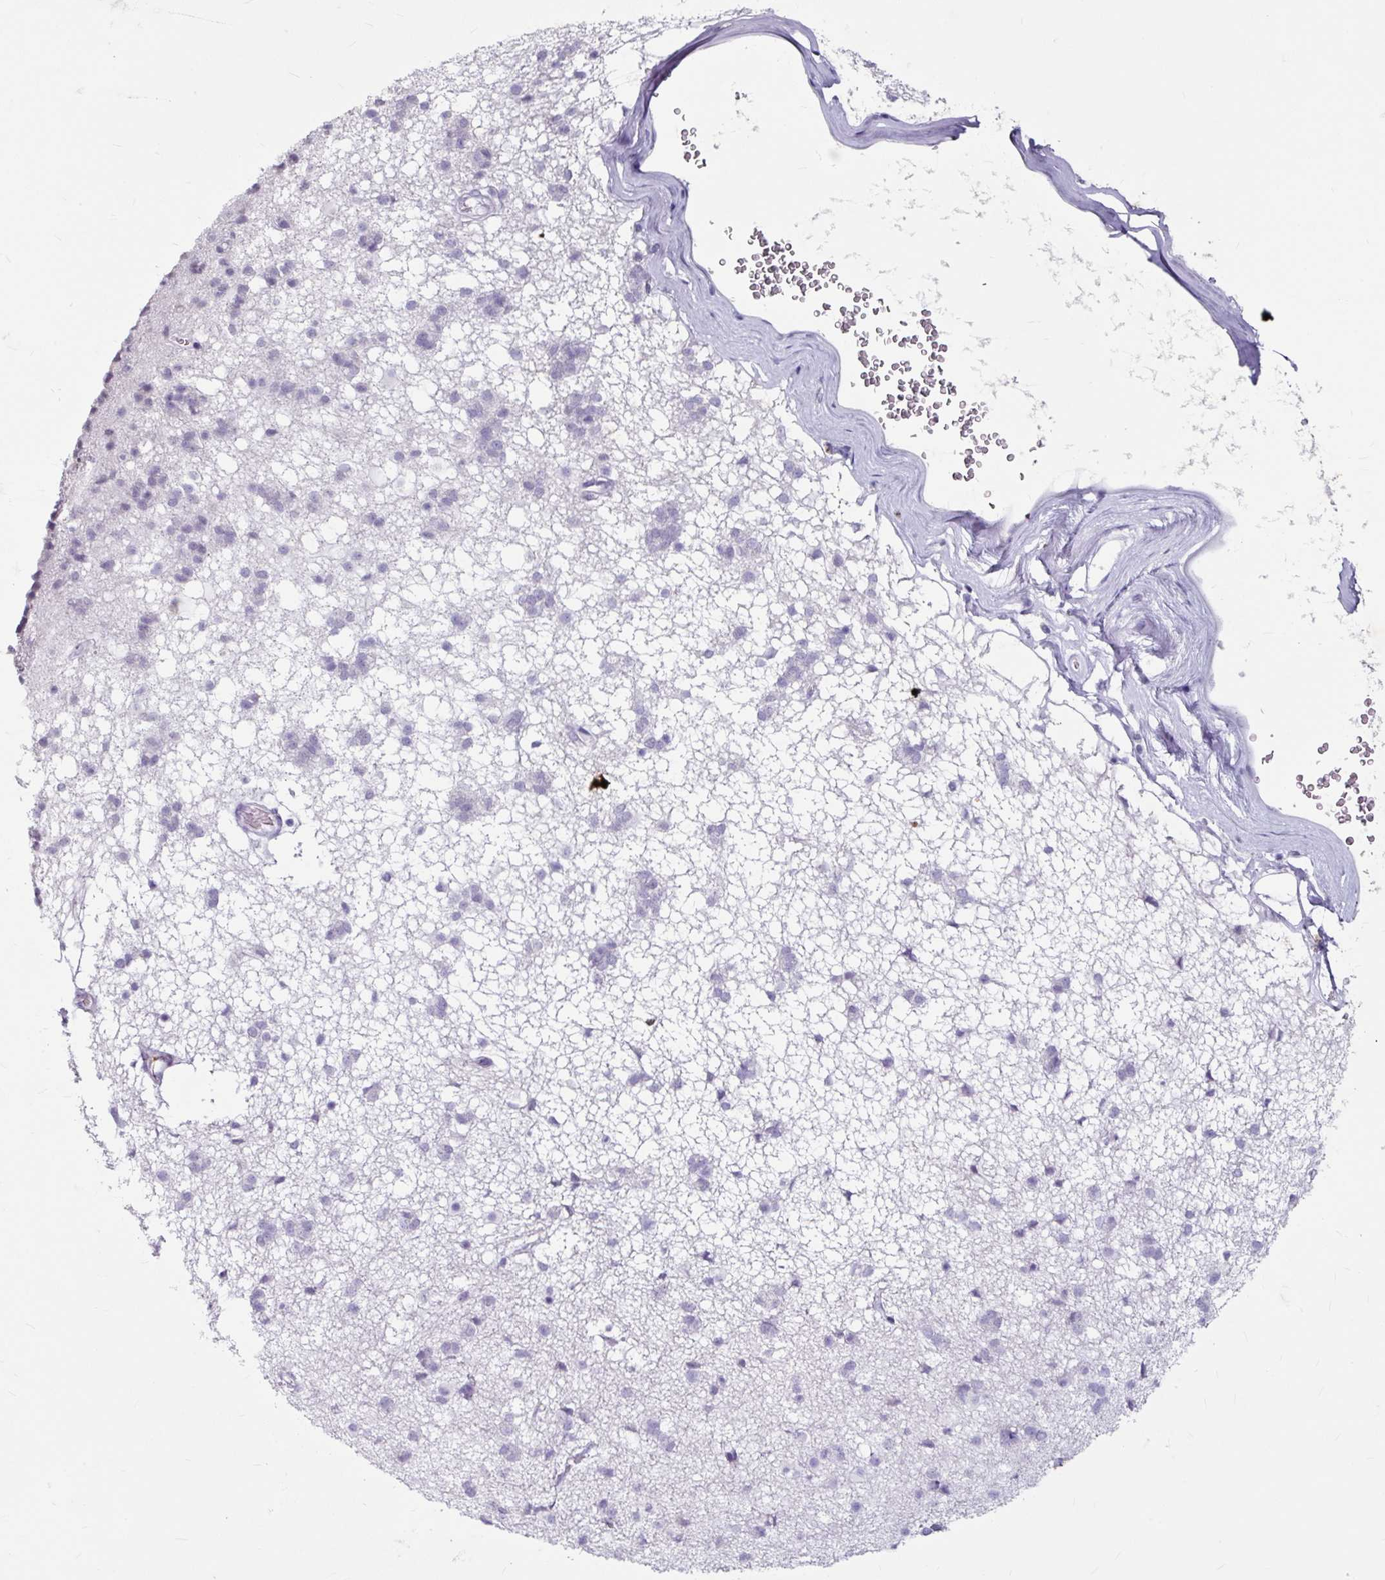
{"staining": {"intensity": "negative", "quantity": "none", "location": "none"}, "tissue": "caudate", "cell_type": "Glial cells", "image_type": "normal", "snomed": [{"axis": "morphology", "description": "Normal tissue, NOS"}, {"axis": "topography", "description": "Lateral ventricle wall"}], "caption": "Photomicrograph shows no protein positivity in glial cells of unremarkable caudate.", "gene": "ANKRD1", "patient": {"sex": "male", "age": 58}}